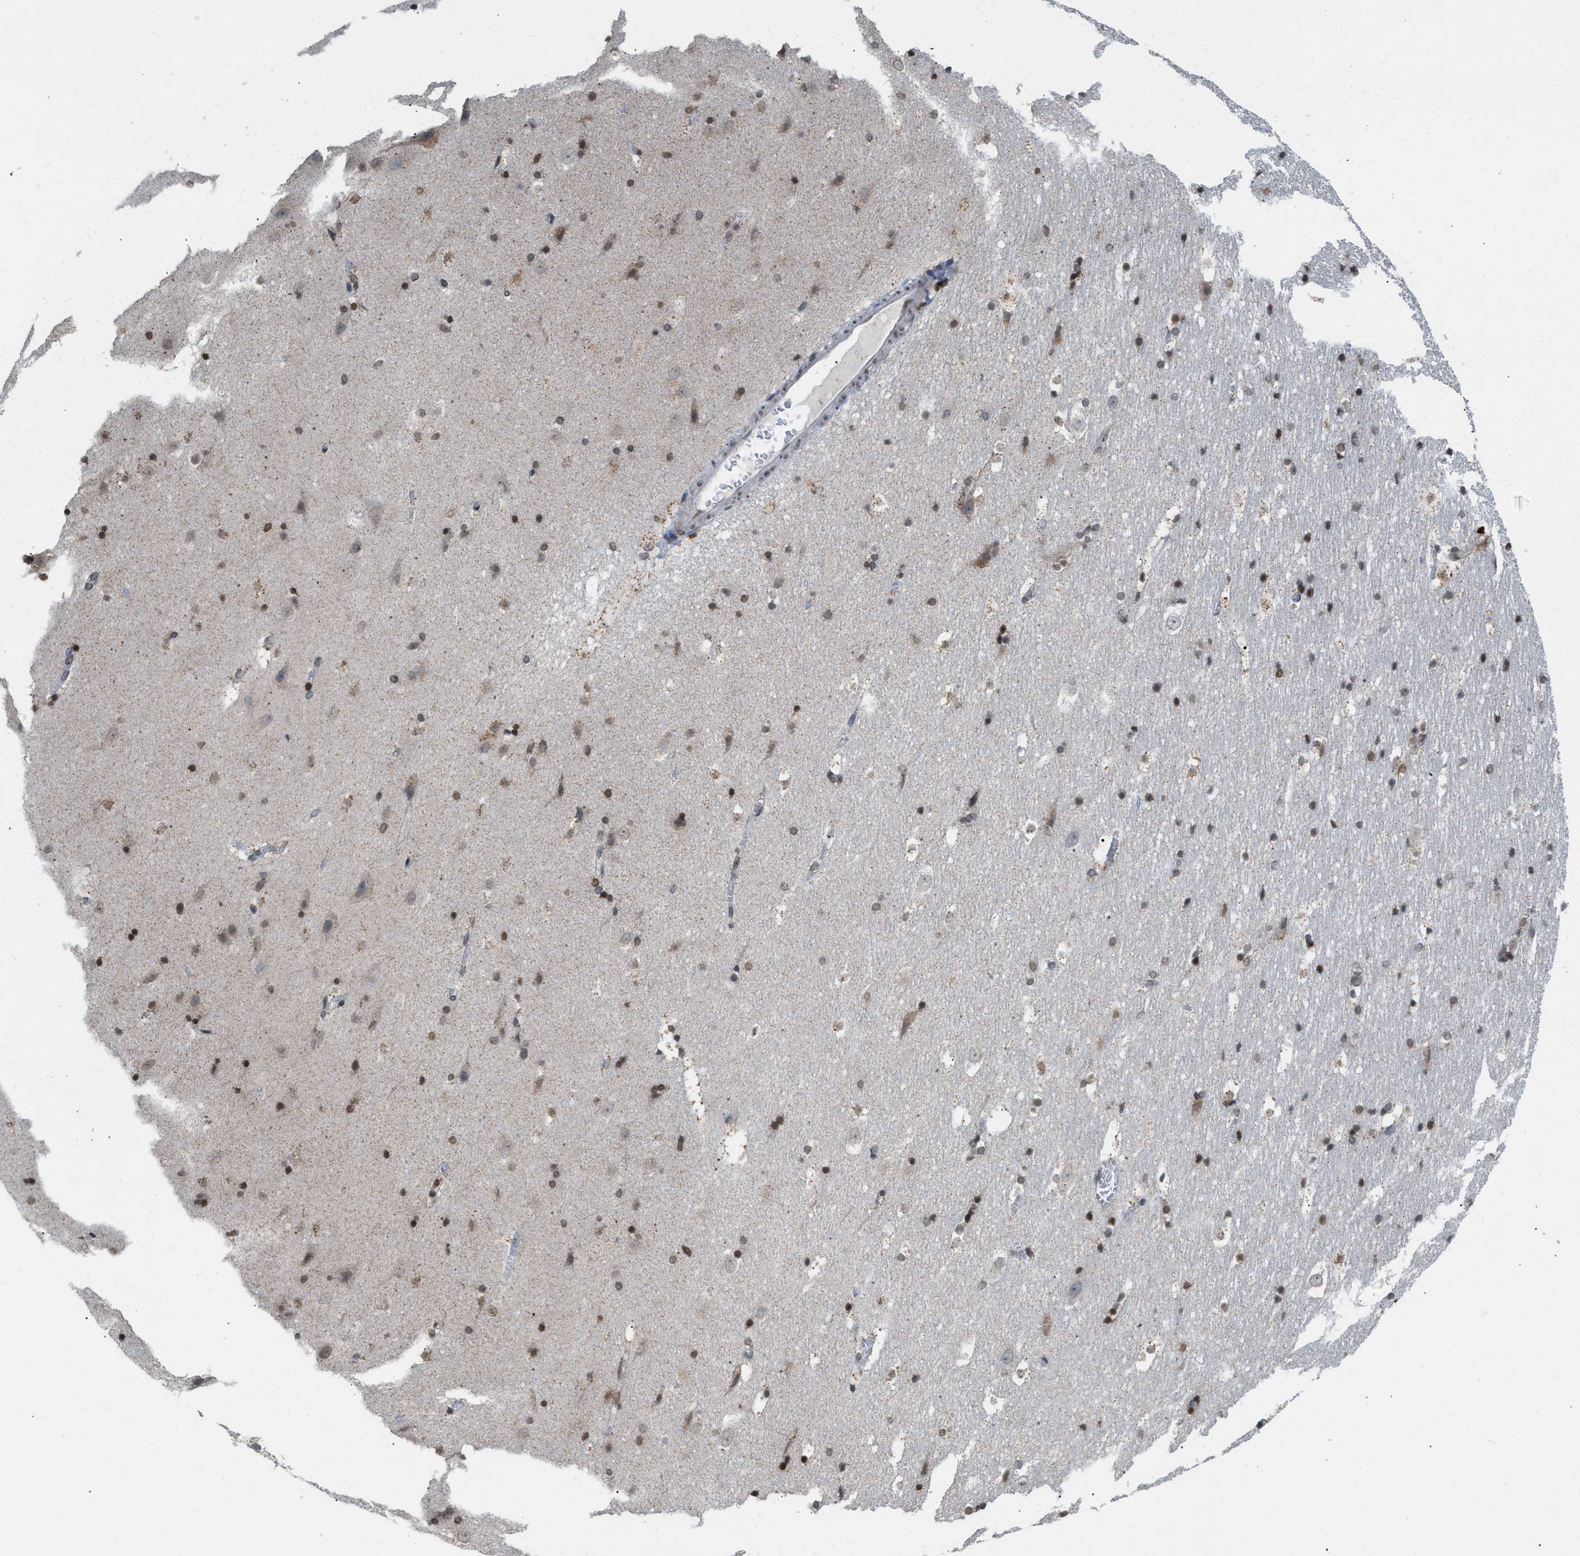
{"staining": {"intensity": "moderate", "quantity": "25%-75%", "location": "nuclear"}, "tissue": "hippocampus", "cell_type": "Glial cells", "image_type": "normal", "snomed": [{"axis": "morphology", "description": "Normal tissue, NOS"}, {"axis": "topography", "description": "Hippocampus"}], "caption": "Moderate nuclear positivity for a protein is identified in about 25%-75% of glial cells of unremarkable hippocampus using immunohistochemistry.", "gene": "PRUNE2", "patient": {"sex": "male", "age": 45}}